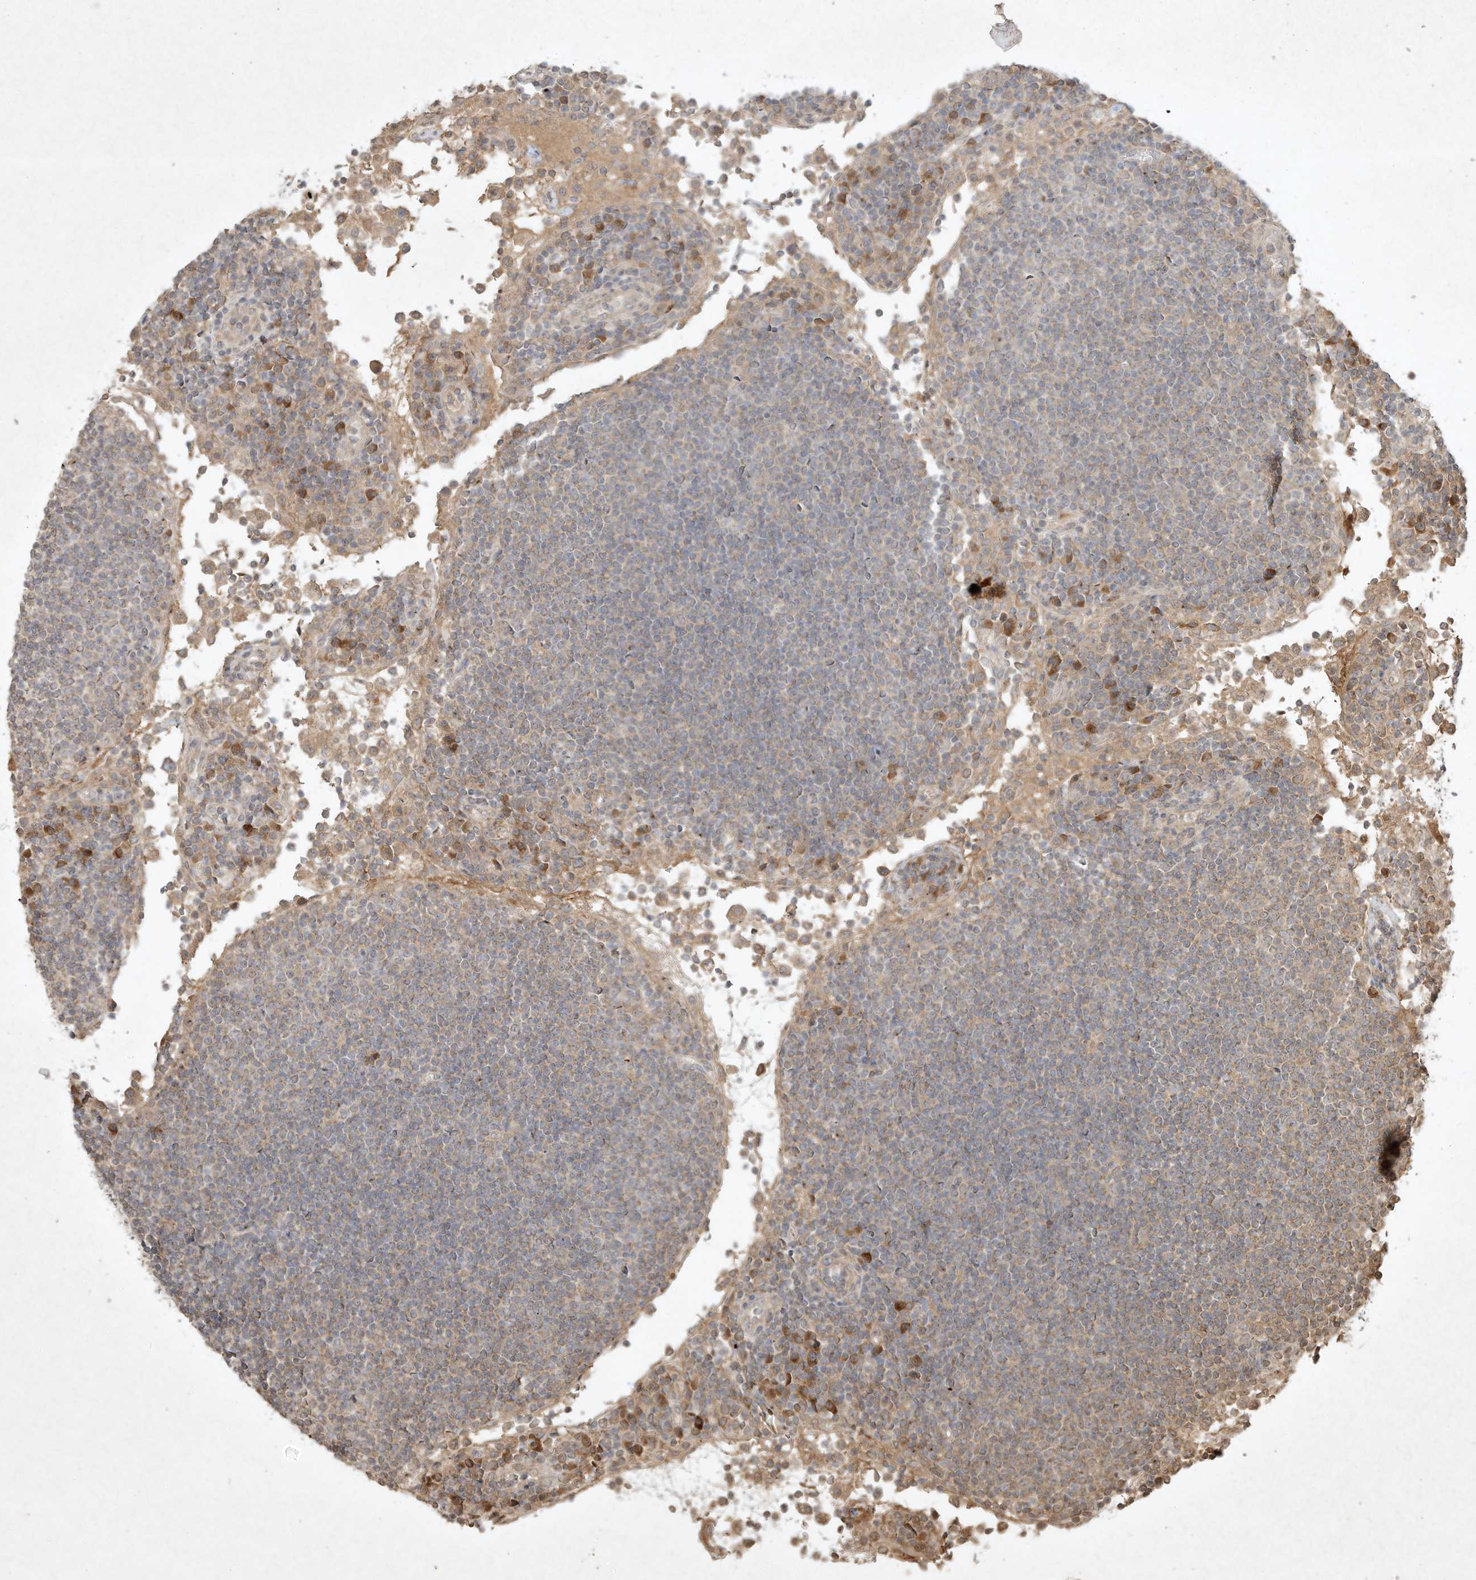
{"staining": {"intensity": "negative", "quantity": "none", "location": "none"}, "tissue": "lymph node", "cell_type": "Germinal center cells", "image_type": "normal", "snomed": [{"axis": "morphology", "description": "Normal tissue, NOS"}, {"axis": "topography", "description": "Lymph node"}], "caption": "Immunohistochemistry (IHC) micrograph of benign lymph node stained for a protein (brown), which shows no expression in germinal center cells. (DAB (3,3'-diaminobenzidine) immunohistochemistry (IHC) with hematoxylin counter stain).", "gene": "BTRC", "patient": {"sex": "female", "age": 53}}